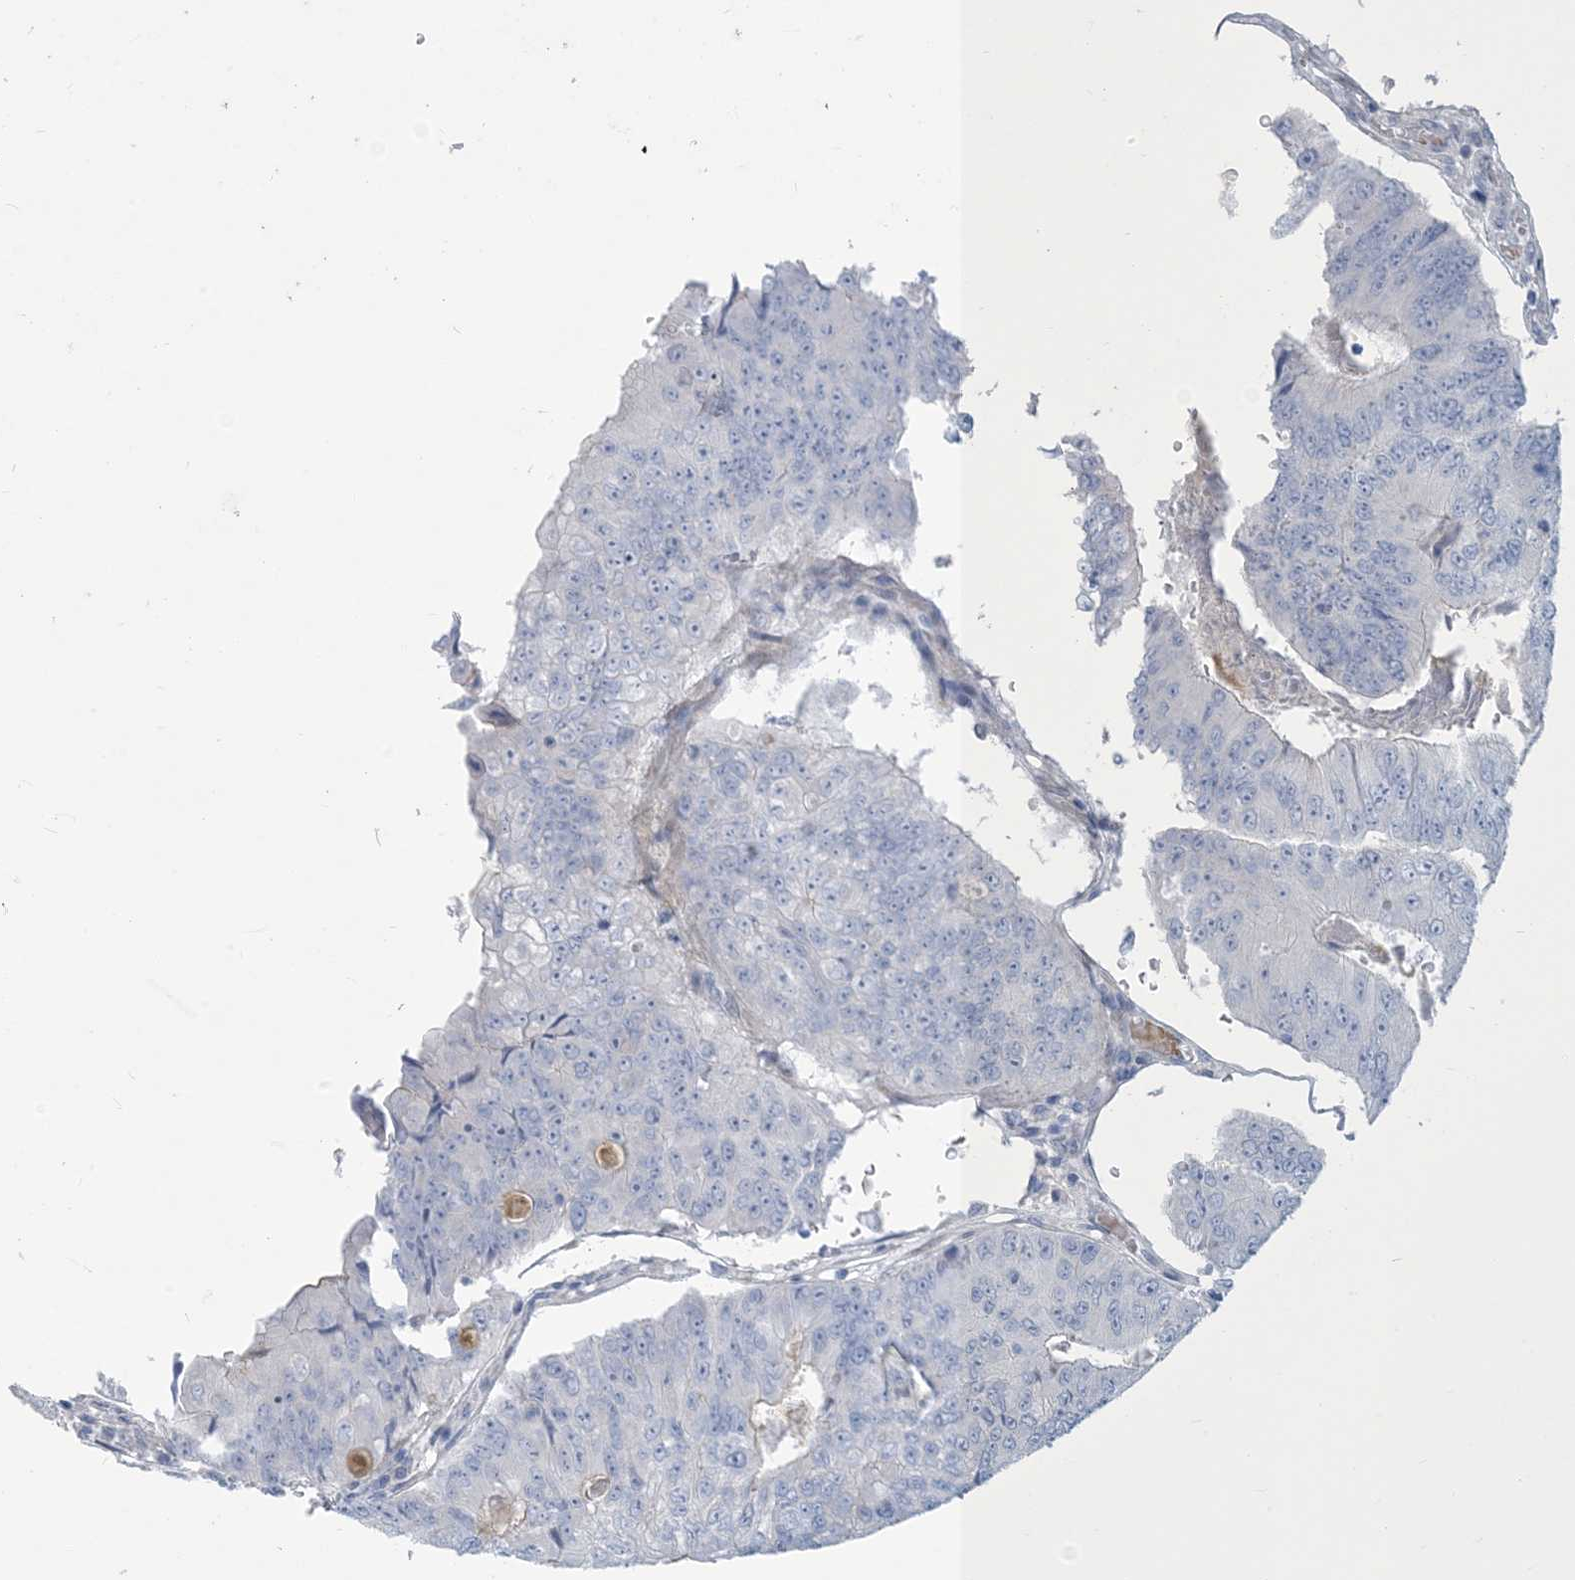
{"staining": {"intensity": "negative", "quantity": "none", "location": "none"}, "tissue": "colorectal cancer", "cell_type": "Tumor cells", "image_type": "cancer", "snomed": [{"axis": "morphology", "description": "Adenocarcinoma, NOS"}, {"axis": "topography", "description": "Colon"}], "caption": "This is an IHC micrograph of colorectal cancer. There is no positivity in tumor cells.", "gene": "MOXD1", "patient": {"sex": "female", "age": 67}}